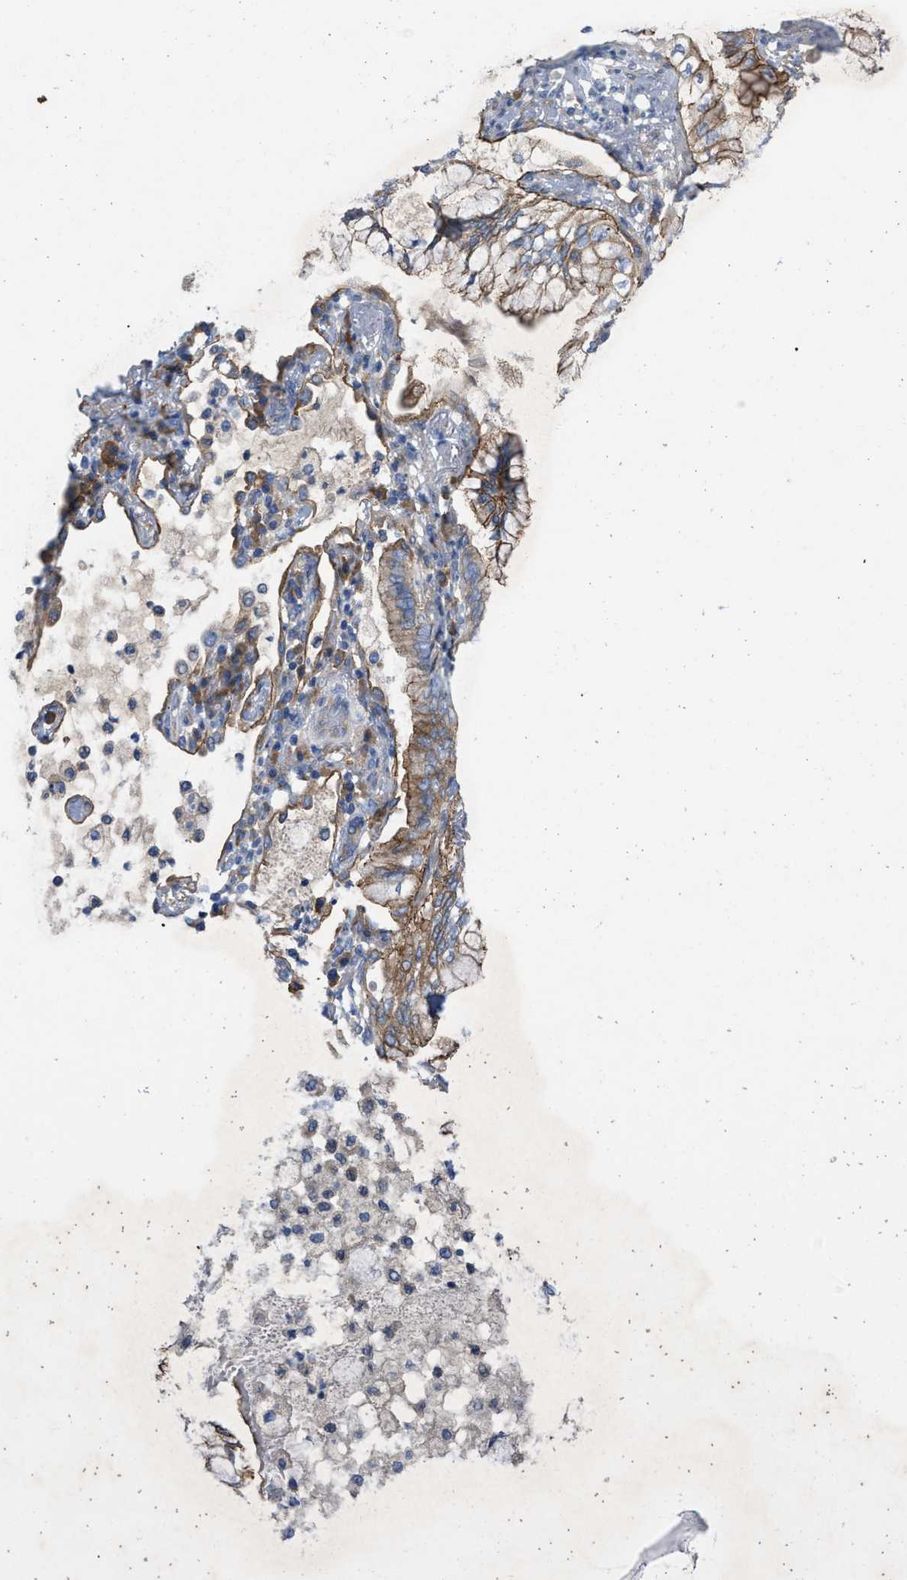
{"staining": {"intensity": "moderate", "quantity": ">75%", "location": "cytoplasmic/membranous"}, "tissue": "lung cancer", "cell_type": "Tumor cells", "image_type": "cancer", "snomed": [{"axis": "morphology", "description": "Adenocarcinoma, NOS"}, {"axis": "topography", "description": "Lung"}], "caption": "Immunohistochemistry of adenocarcinoma (lung) displays medium levels of moderate cytoplasmic/membranous positivity in approximately >75% of tumor cells. (Stains: DAB (3,3'-diaminobenzidine) in brown, nuclei in blue, Microscopy: brightfield microscopy at high magnification).", "gene": "TMEM131", "patient": {"sex": "female", "age": 70}}